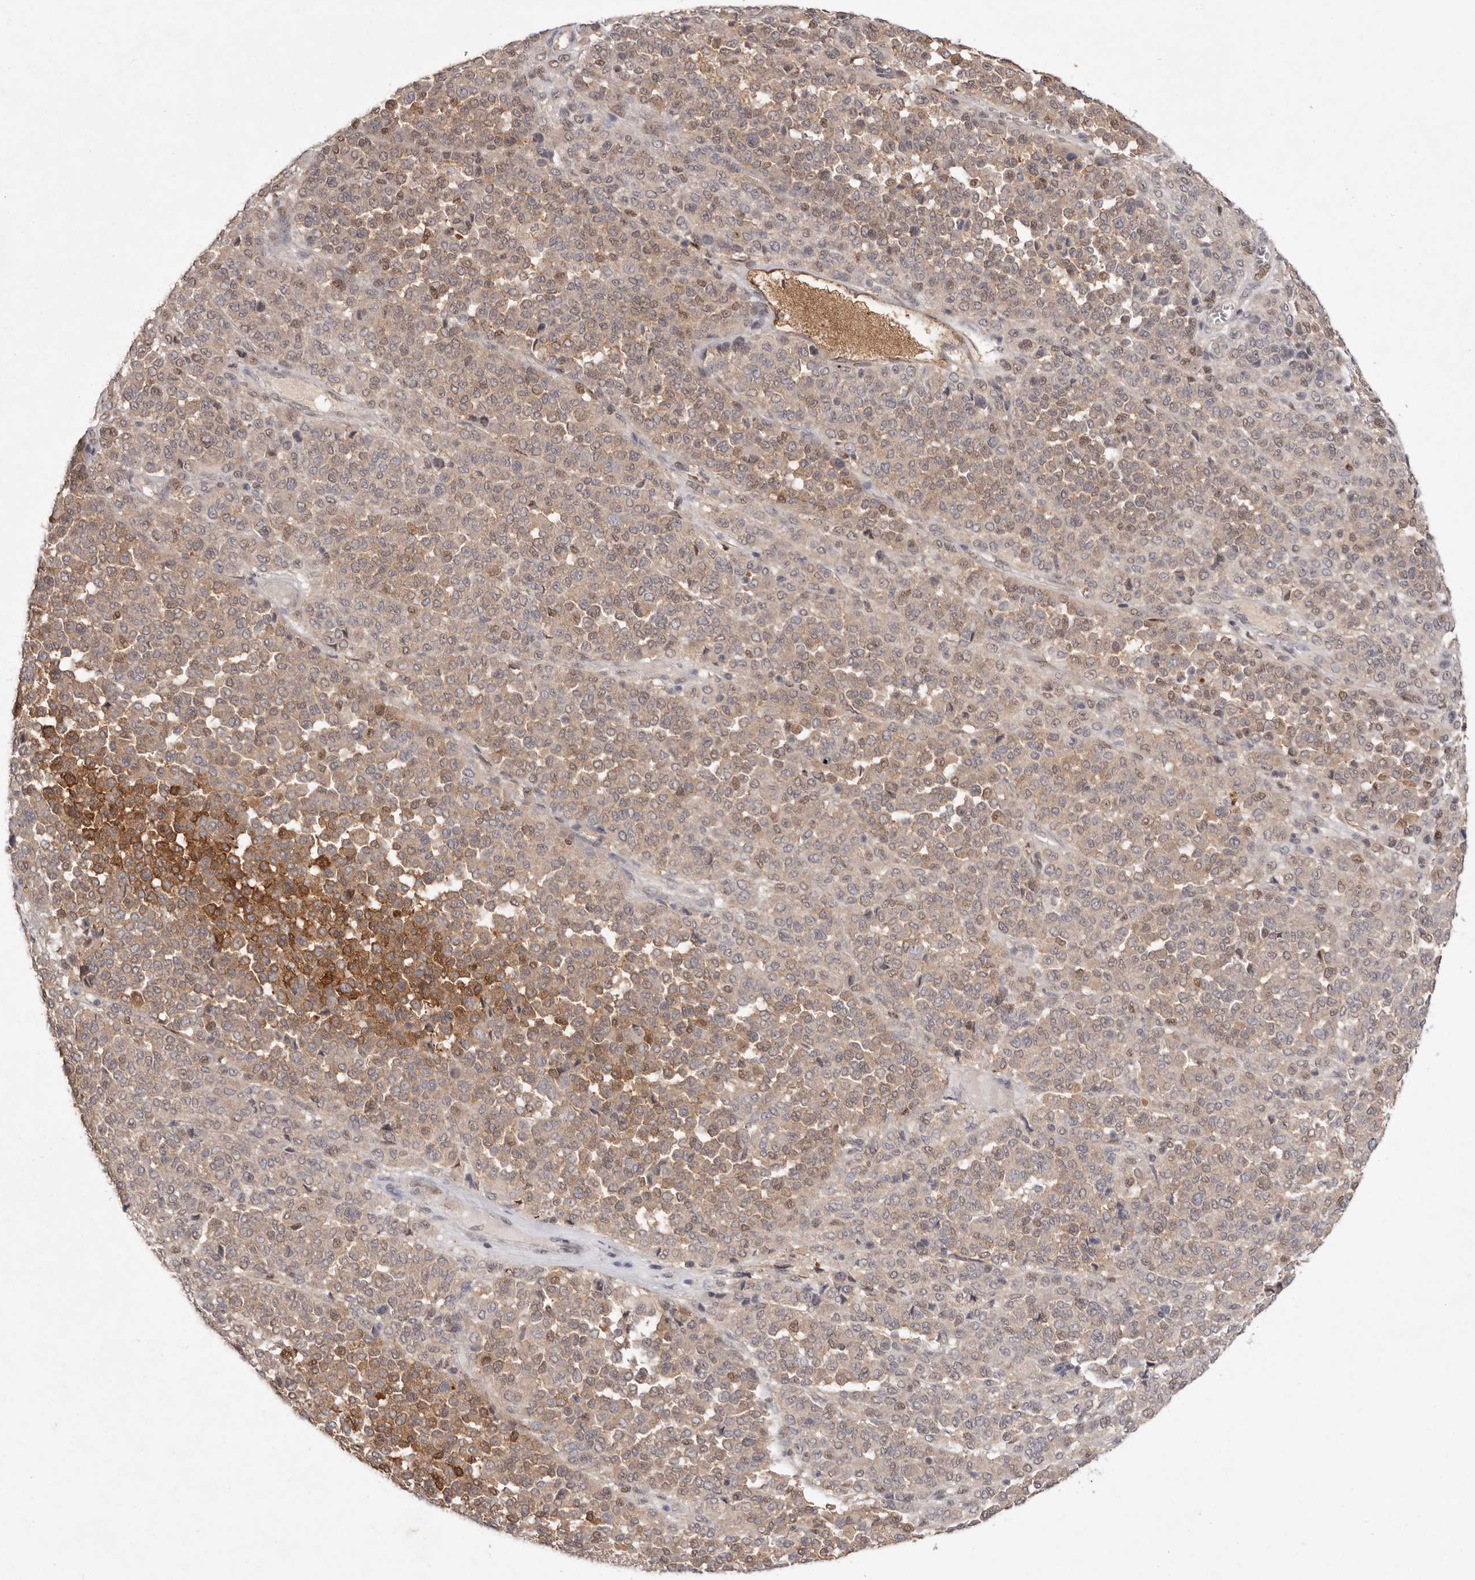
{"staining": {"intensity": "moderate", "quantity": ">75%", "location": "cytoplasmic/membranous"}, "tissue": "melanoma", "cell_type": "Tumor cells", "image_type": "cancer", "snomed": [{"axis": "morphology", "description": "Malignant melanoma, Metastatic site"}, {"axis": "topography", "description": "Pancreas"}], "caption": "Malignant melanoma (metastatic site) tissue shows moderate cytoplasmic/membranous staining in approximately >75% of tumor cells, visualized by immunohistochemistry.", "gene": "TADA1", "patient": {"sex": "female", "age": 30}}